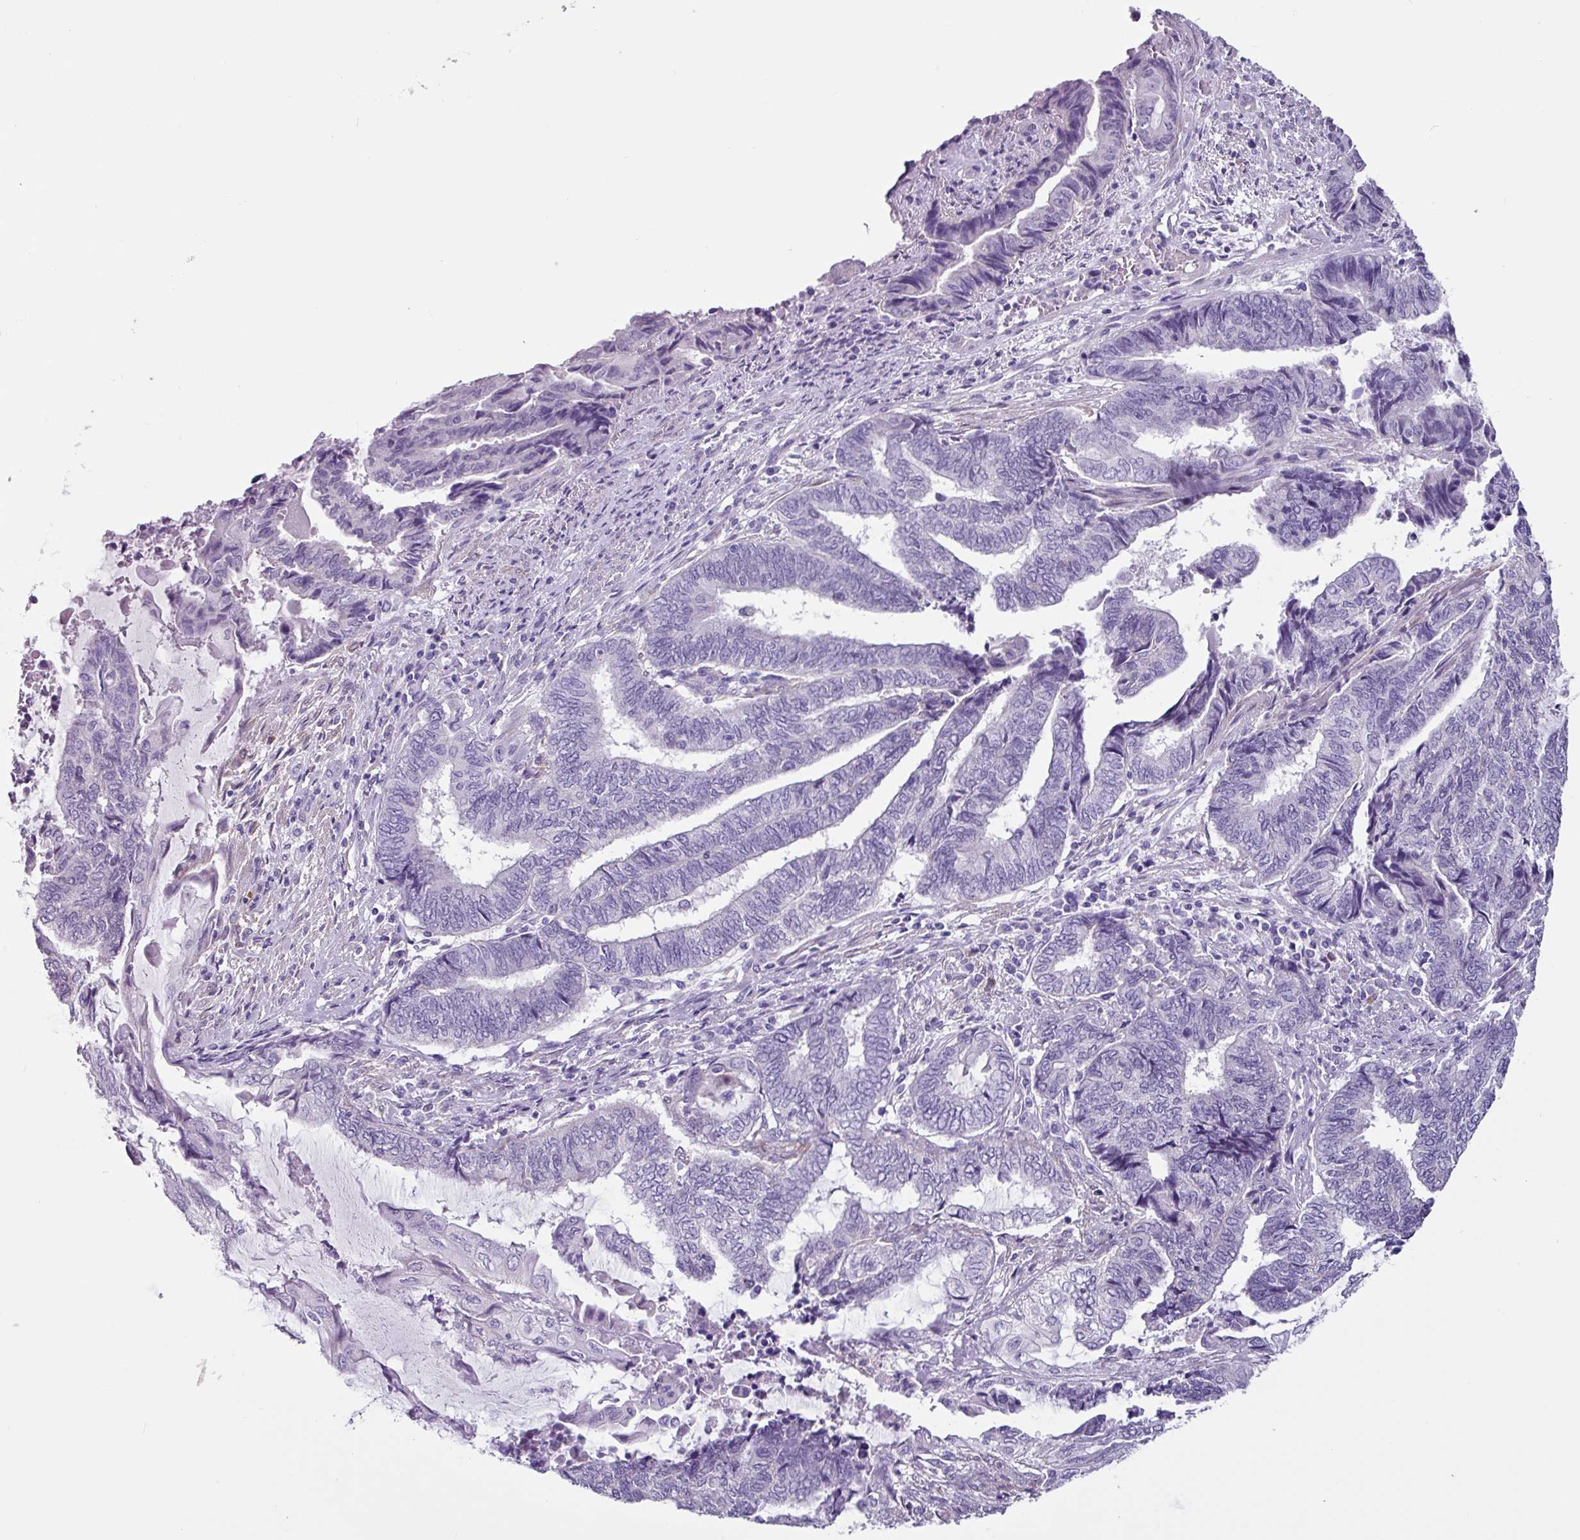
{"staining": {"intensity": "negative", "quantity": "none", "location": "none"}, "tissue": "endometrial cancer", "cell_type": "Tumor cells", "image_type": "cancer", "snomed": [{"axis": "morphology", "description": "Adenocarcinoma, NOS"}, {"axis": "topography", "description": "Uterus"}, {"axis": "topography", "description": "Endometrium"}], "caption": "Tumor cells show no significant protein positivity in endometrial cancer (adenocarcinoma).", "gene": "OTX1", "patient": {"sex": "female", "age": 70}}